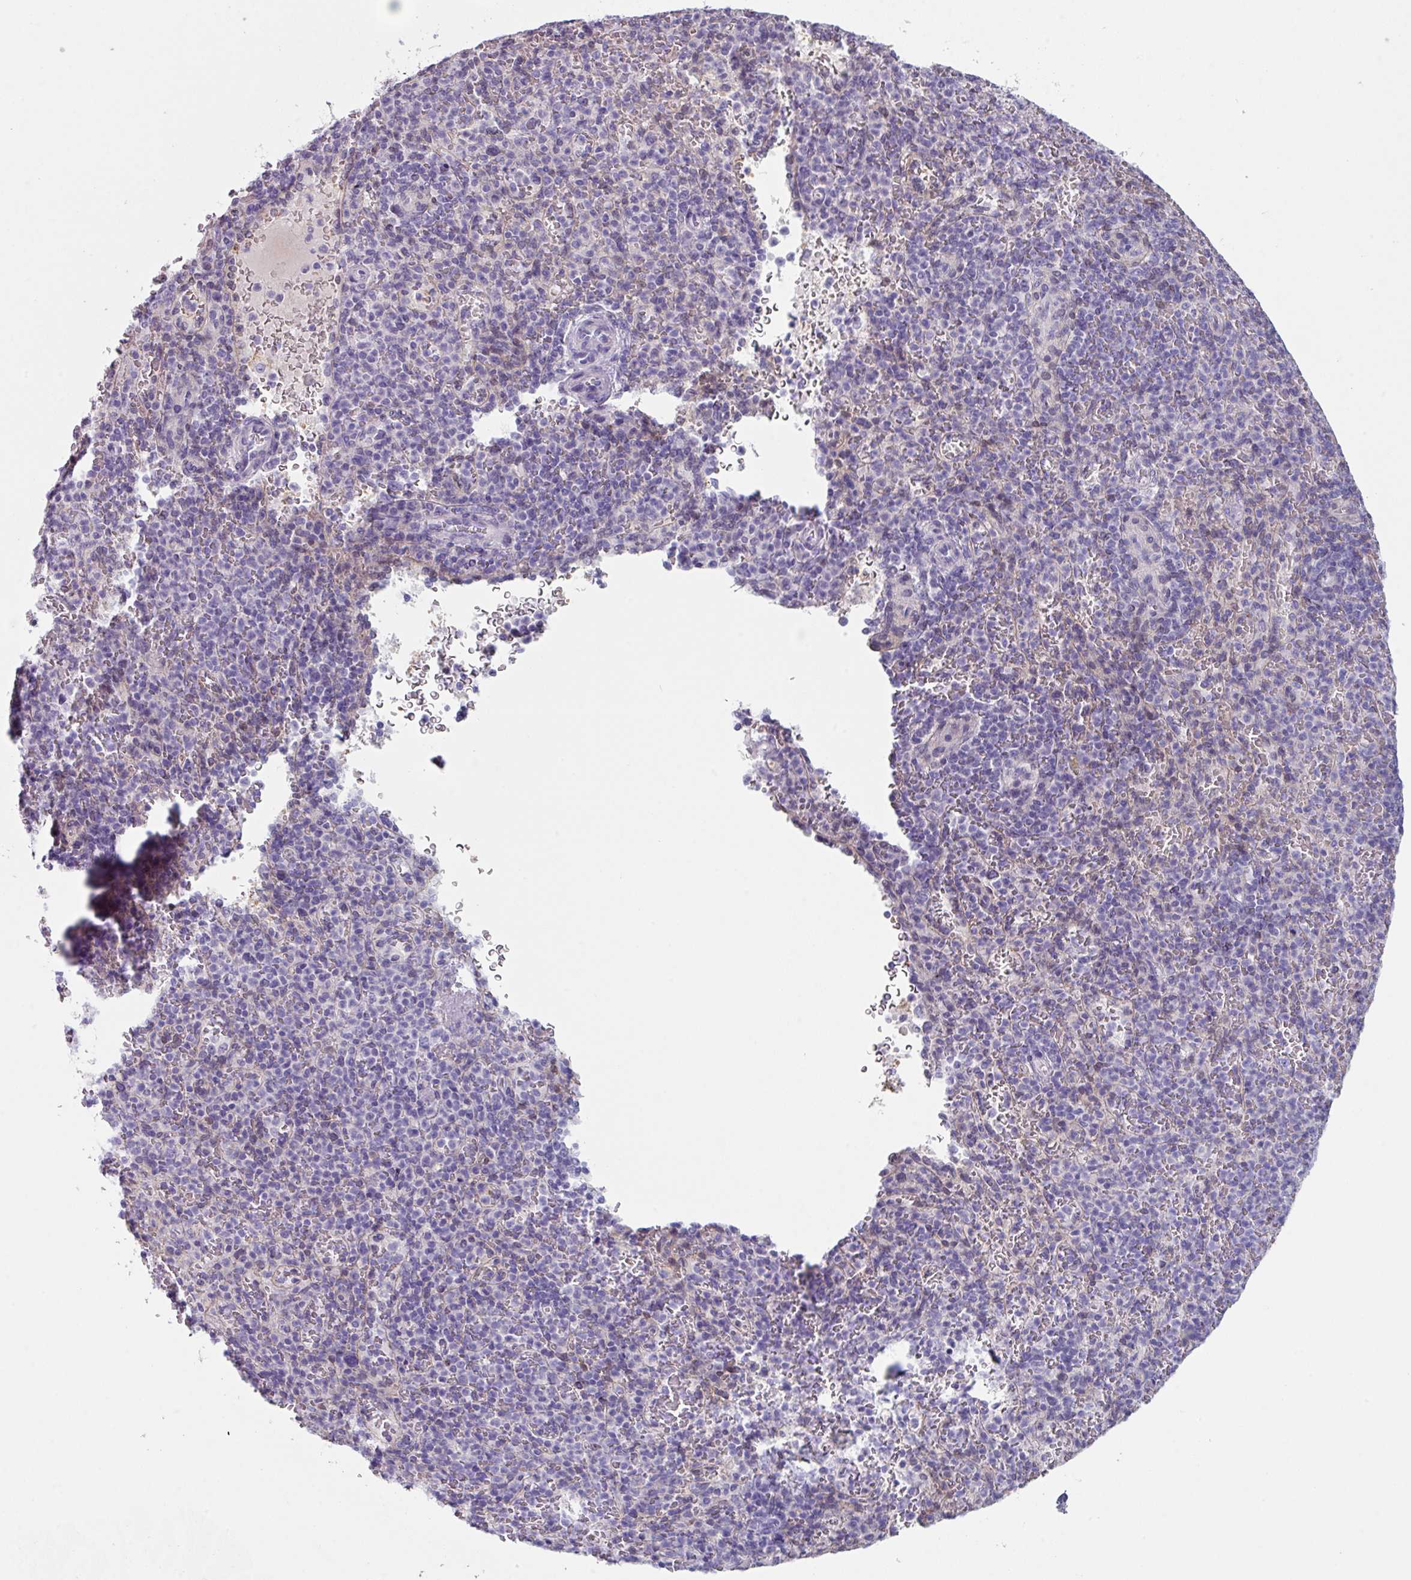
{"staining": {"intensity": "negative", "quantity": "none", "location": "none"}, "tissue": "spleen", "cell_type": "Cells in red pulp", "image_type": "normal", "snomed": [{"axis": "morphology", "description": "Normal tissue, NOS"}, {"axis": "topography", "description": "Spleen"}], "caption": "Cells in red pulp show no significant protein positivity in unremarkable spleen. (IHC, brightfield microscopy, high magnification).", "gene": "DEFB115", "patient": {"sex": "female", "age": 74}}